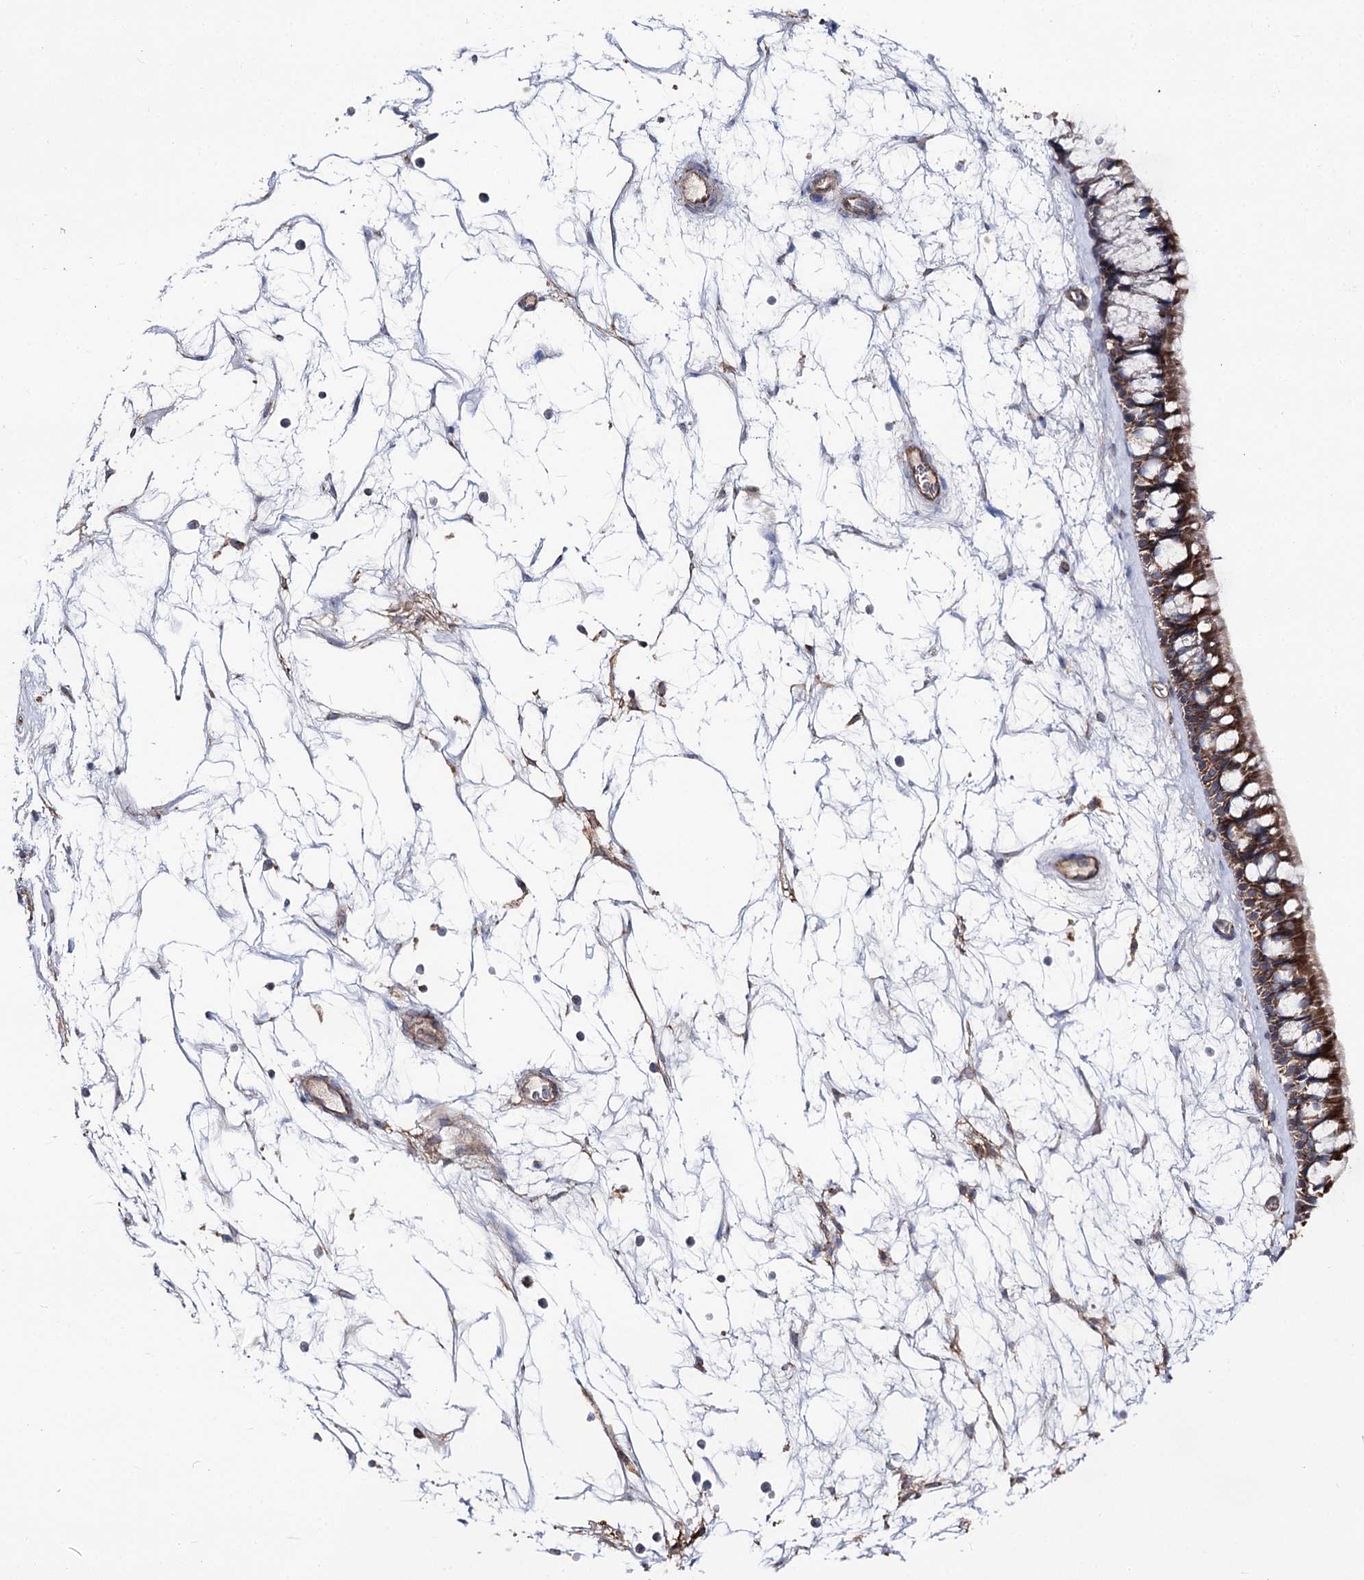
{"staining": {"intensity": "moderate", "quantity": ">75%", "location": "cytoplasmic/membranous"}, "tissue": "nasopharynx", "cell_type": "Respiratory epithelial cells", "image_type": "normal", "snomed": [{"axis": "morphology", "description": "Normal tissue, NOS"}, {"axis": "topography", "description": "Nasopharynx"}], "caption": "Immunohistochemical staining of unremarkable nasopharynx reveals moderate cytoplasmic/membranous protein positivity in about >75% of respiratory epithelial cells.", "gene": "MSANTD2", "patient": {"sex": "male", "age": 64}}